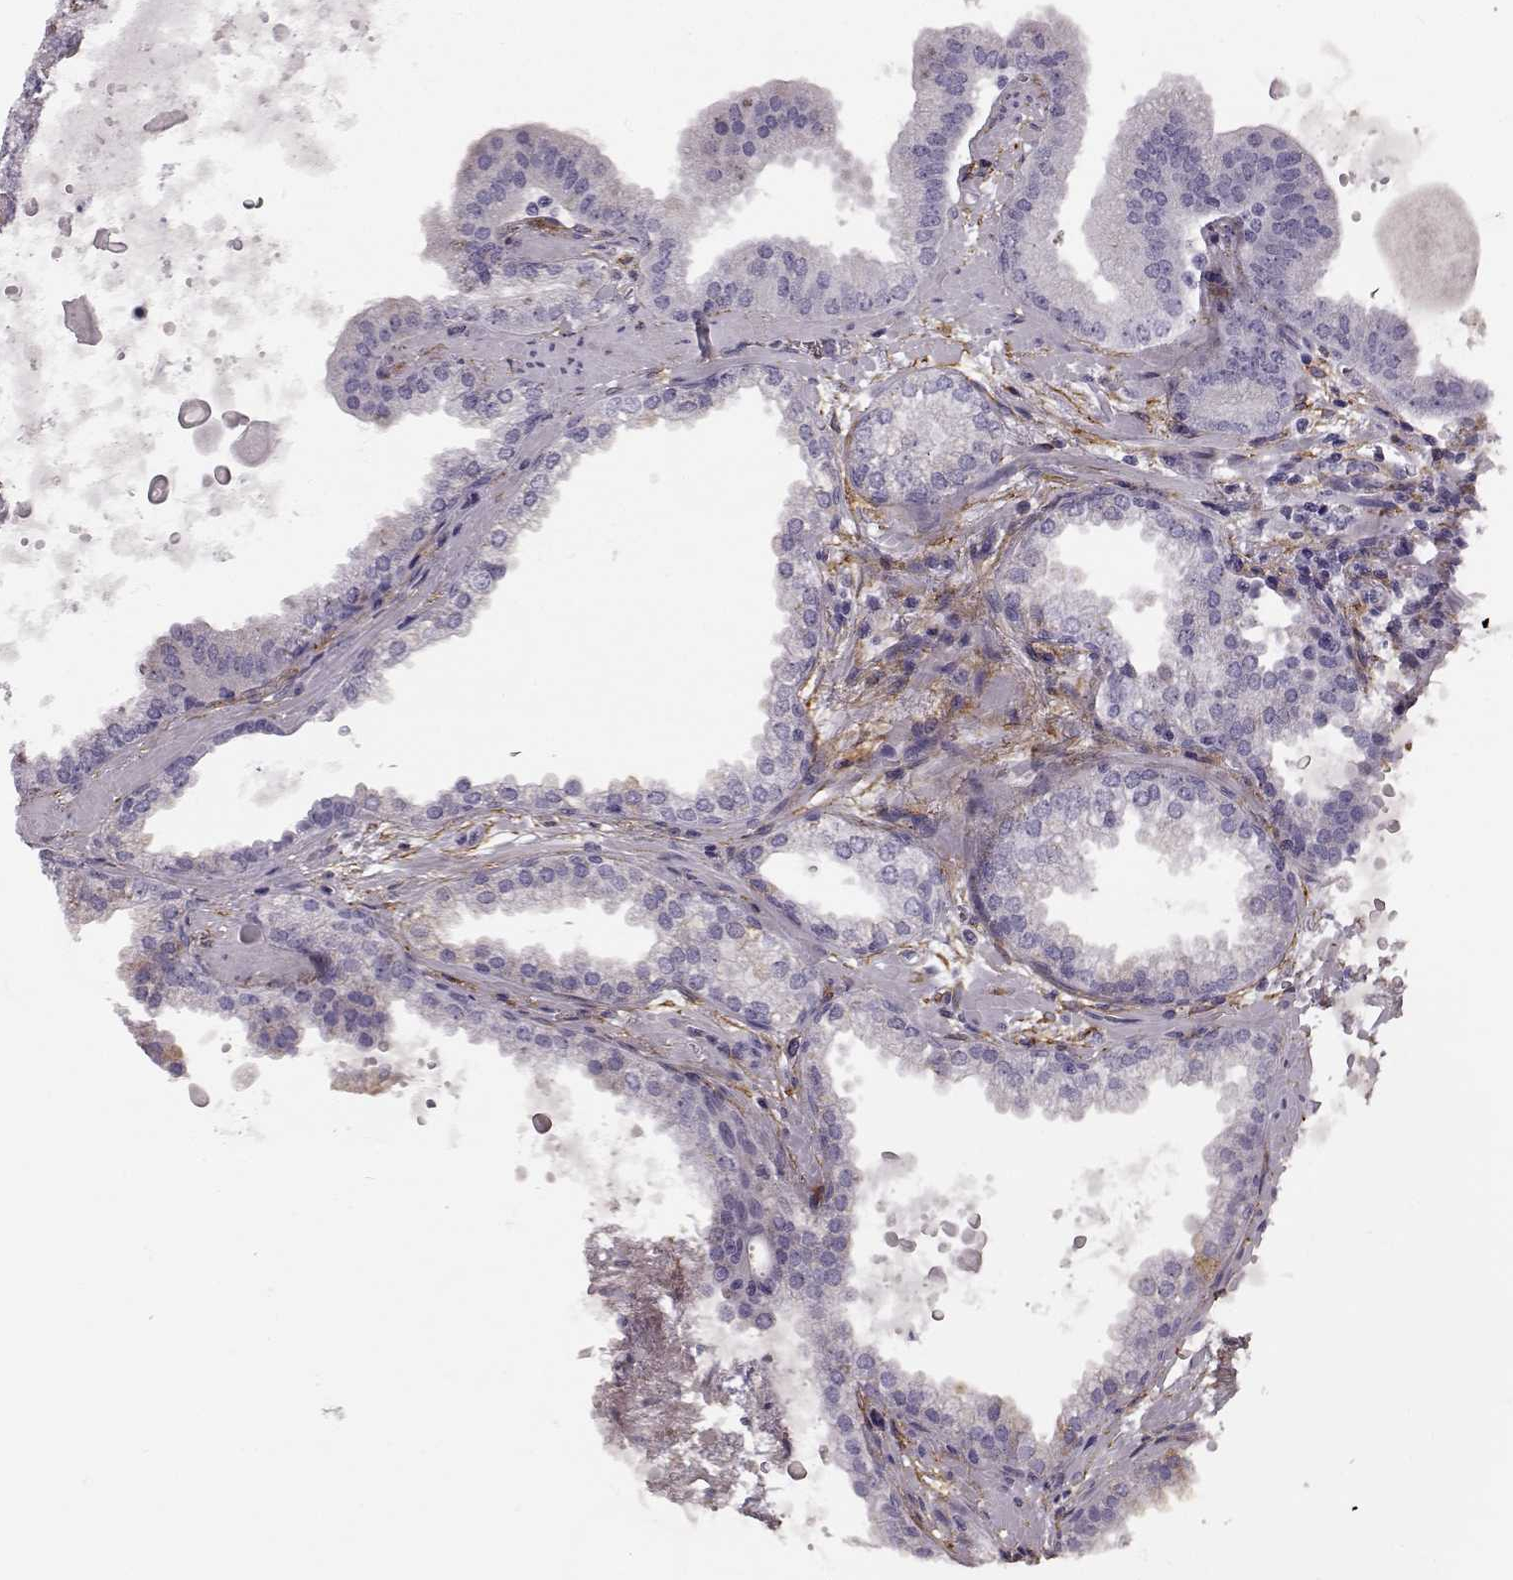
{"staining": {"intensity": "negative", "quantity": "none", "location": "none"}, "tissue": "prostate cancer", "cell_type": "Tumor cells", "image_type": "cancer", "snomed": [{"axis": "morphology", "description": "Normal tissue, NOS"}, {"axis": "morphology", "description": "Adenocarcinoma, High grade"}, {"axis": "topography", "description": "Prostate"}], "caption": "A histopathology image of prostate cancer (adenocarcinoma (high-grade)) stained for a protein demonstrates no brown staining in tumor cells.", "gene": "TRIM69", "patient": {"sex": "male", "age": 83}}